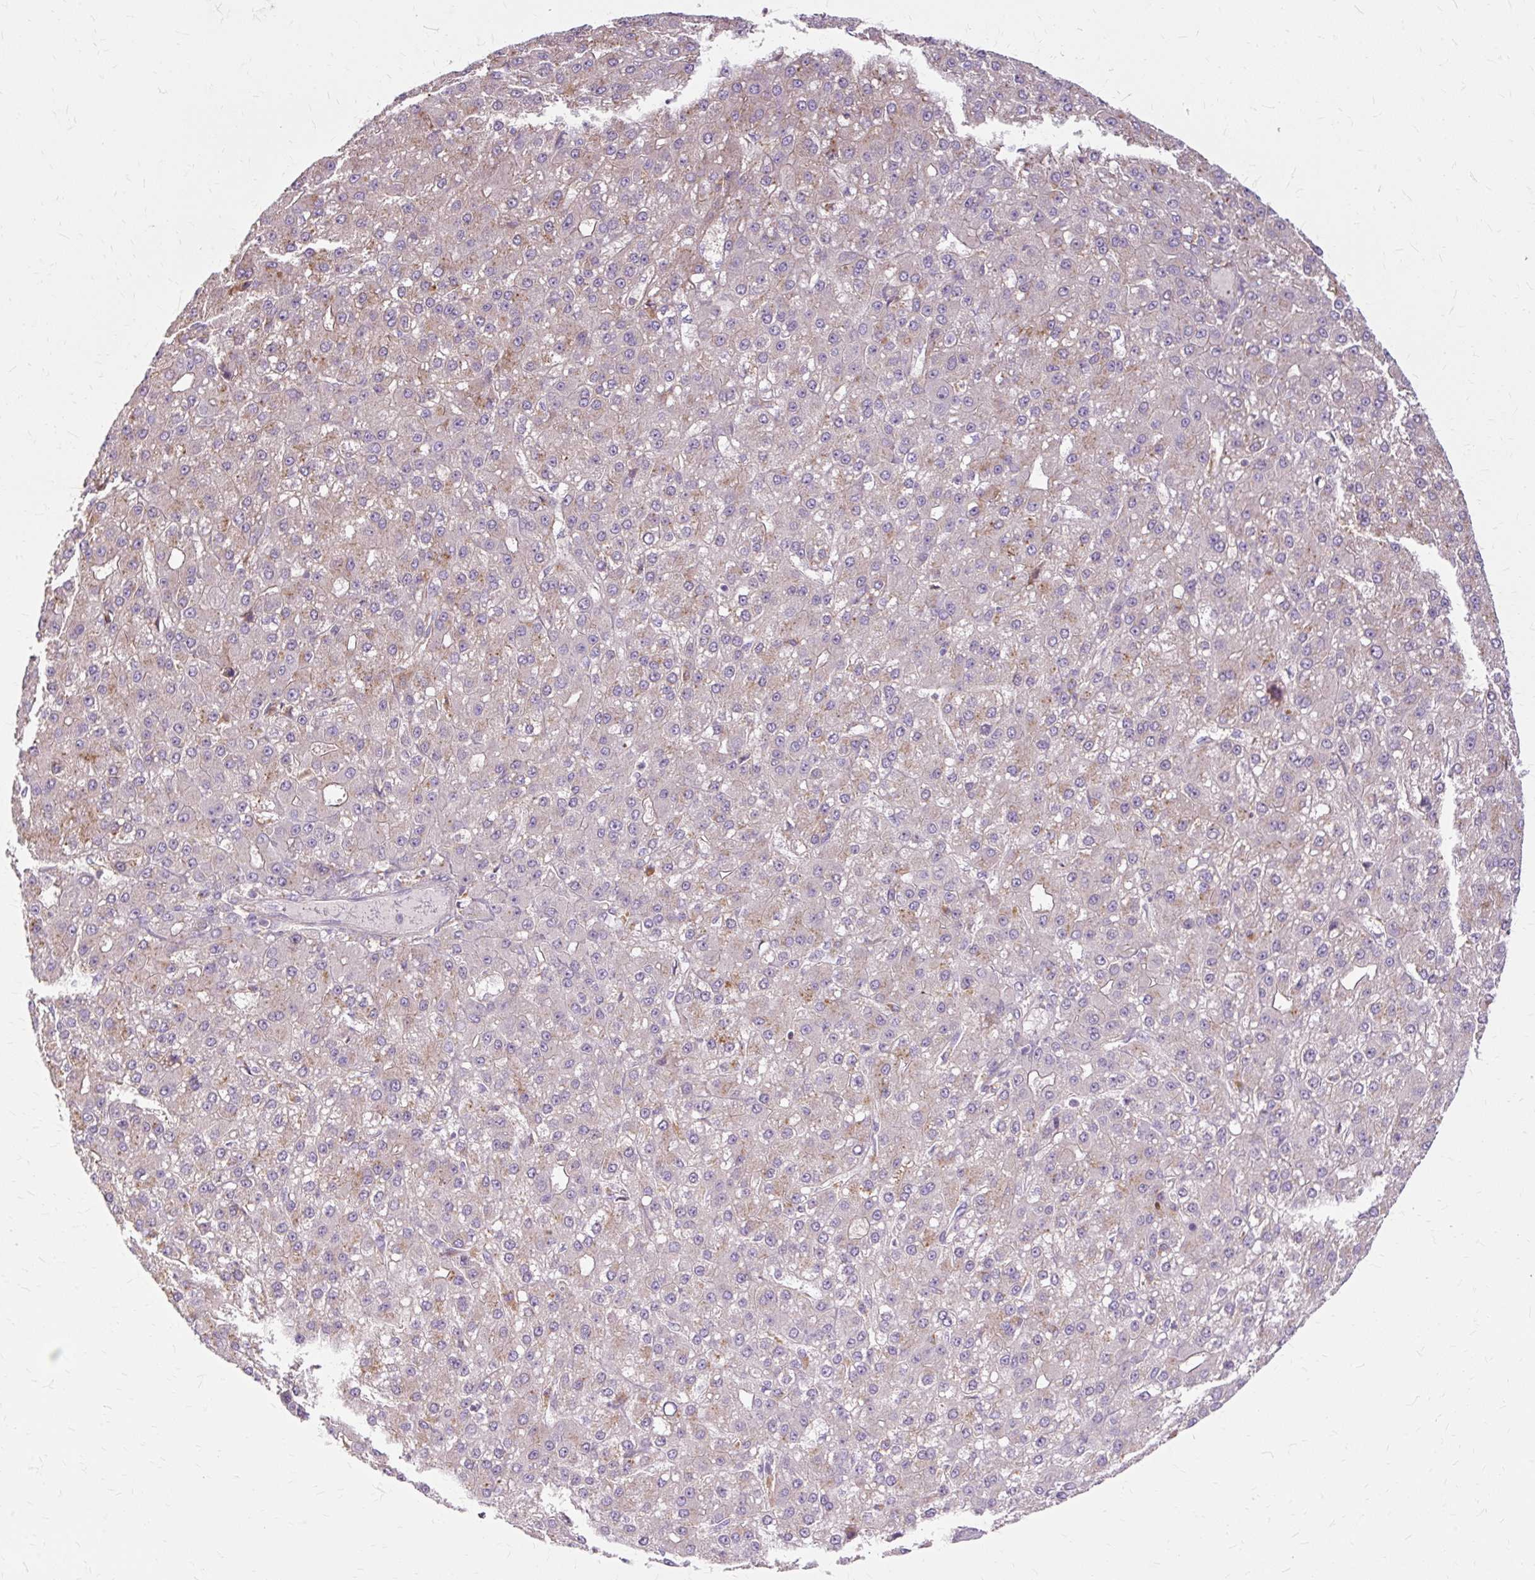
{"staining": {"intensity": "weak", "quantity": "25%-75%", "location": "cytoplasmic/membranous"}, "tissue": "liver cancer", "cell_type": "Tumor cells", "image_type": "cancer", "snomed": [{"axis": "morphology", "description": "Carcinoma, Hepatocellular, NOS"}, {"axis": "topography", "description": "Liver"}], "caption": "A brown stain shows weak cytoplasmic/membranous expression of a protein in hepatocellular carcinoma (liver) tumor cells.", "gene": "TSPAN8", "patient": {"sex": "male", "age": 67}}